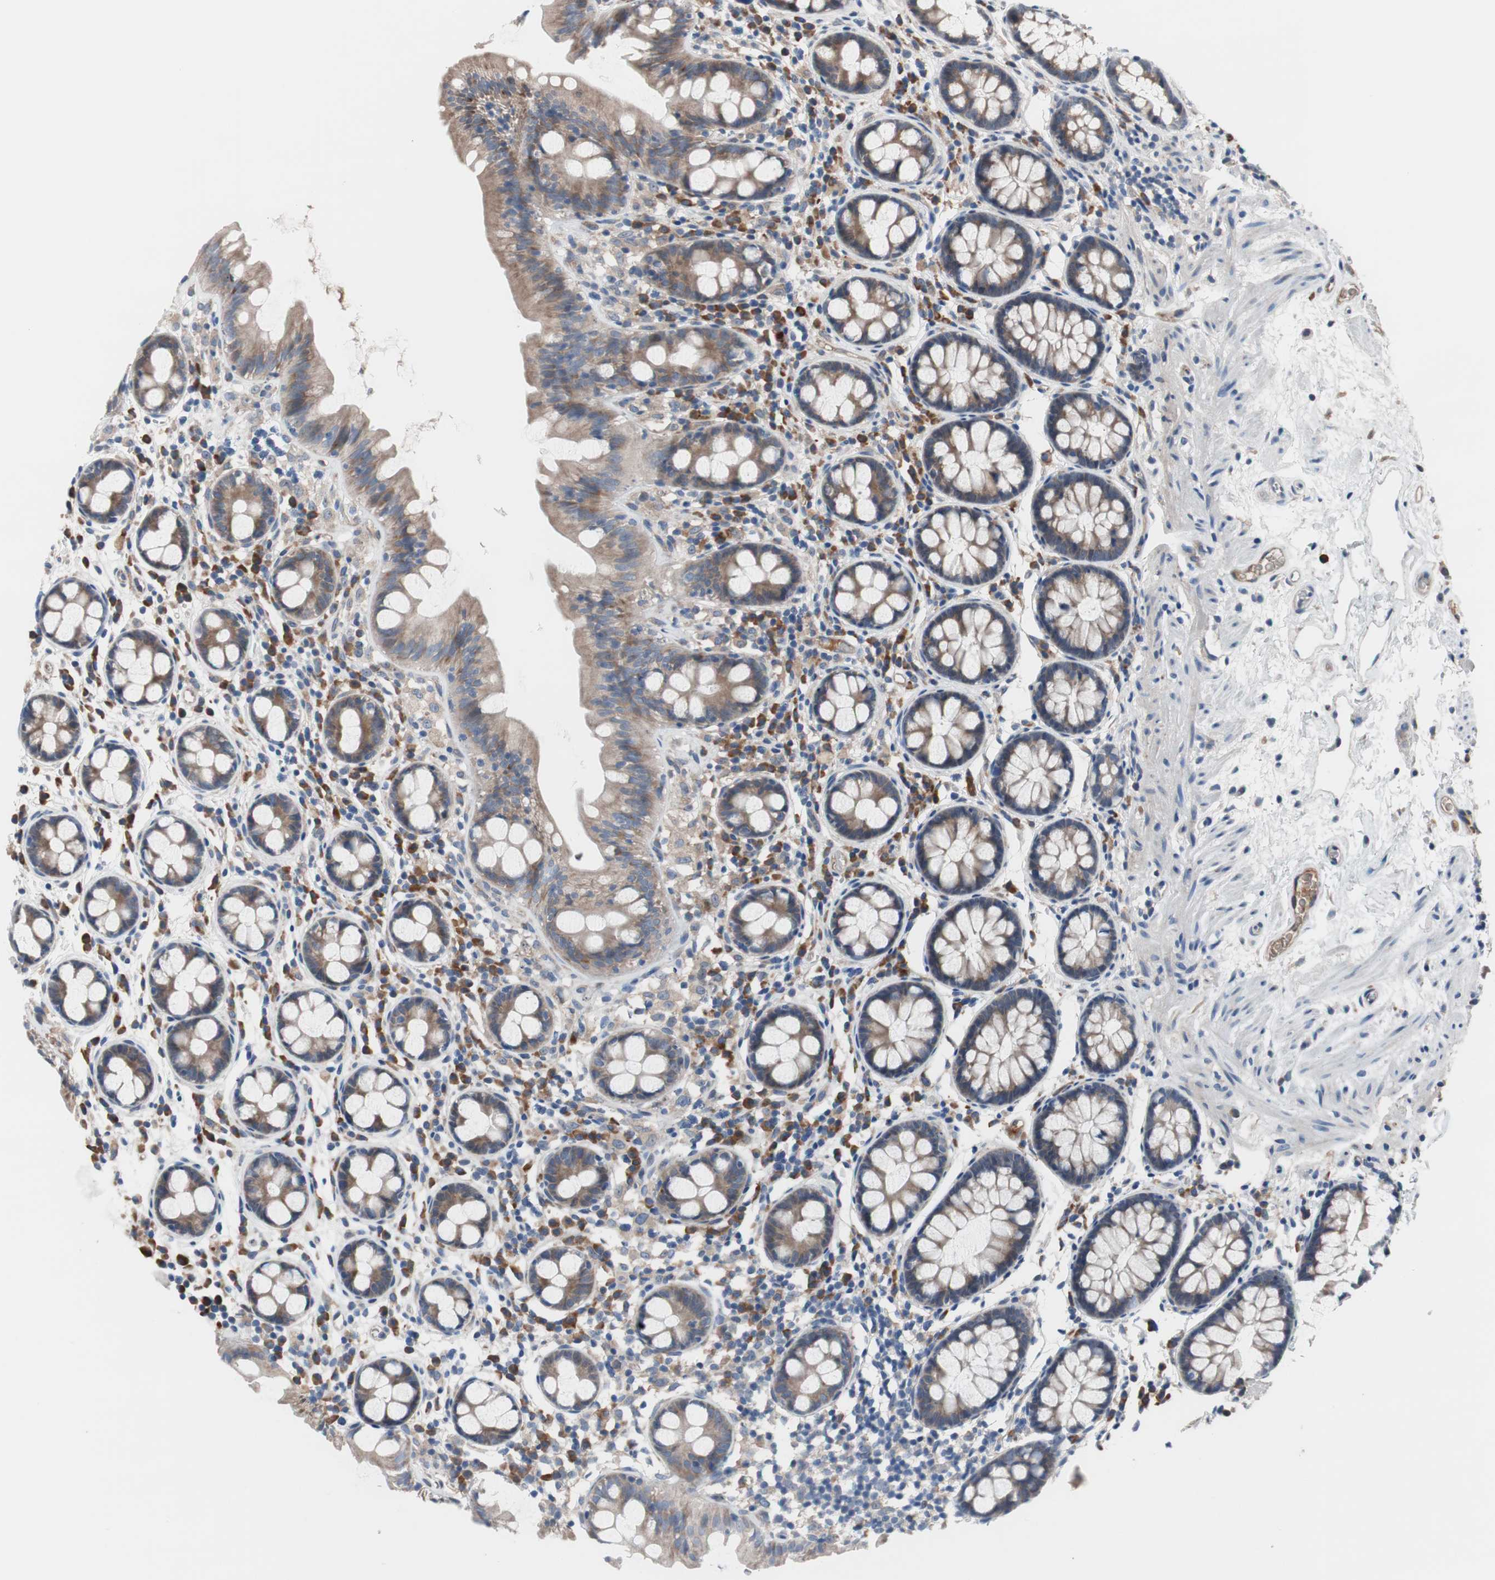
{"staining": {"intensity": "weak", "quantity": ">75%", "location": "cytoplasmic/membranous"}, "tissue": "colon", "cell_type": "Endothelial cells", "image_type": "normal", "snomed": [{"axis": "morphology", "description": "Normal tissue, NOS"}, {"axis": "topography", "description": "Colon"}], "caption": "Immunohistochemical staining of unremarkable colon displays low levels of weak cytoplasmic/membranous staining in approximately >75% of endothelial cells. The protein of interest is stained brown, and the nuclei are stained in blue (DAB IHC with brightfield microscopy, high magnification).", "gene": "KANSL1", "patient": {"sex": "female", "age": 80}}